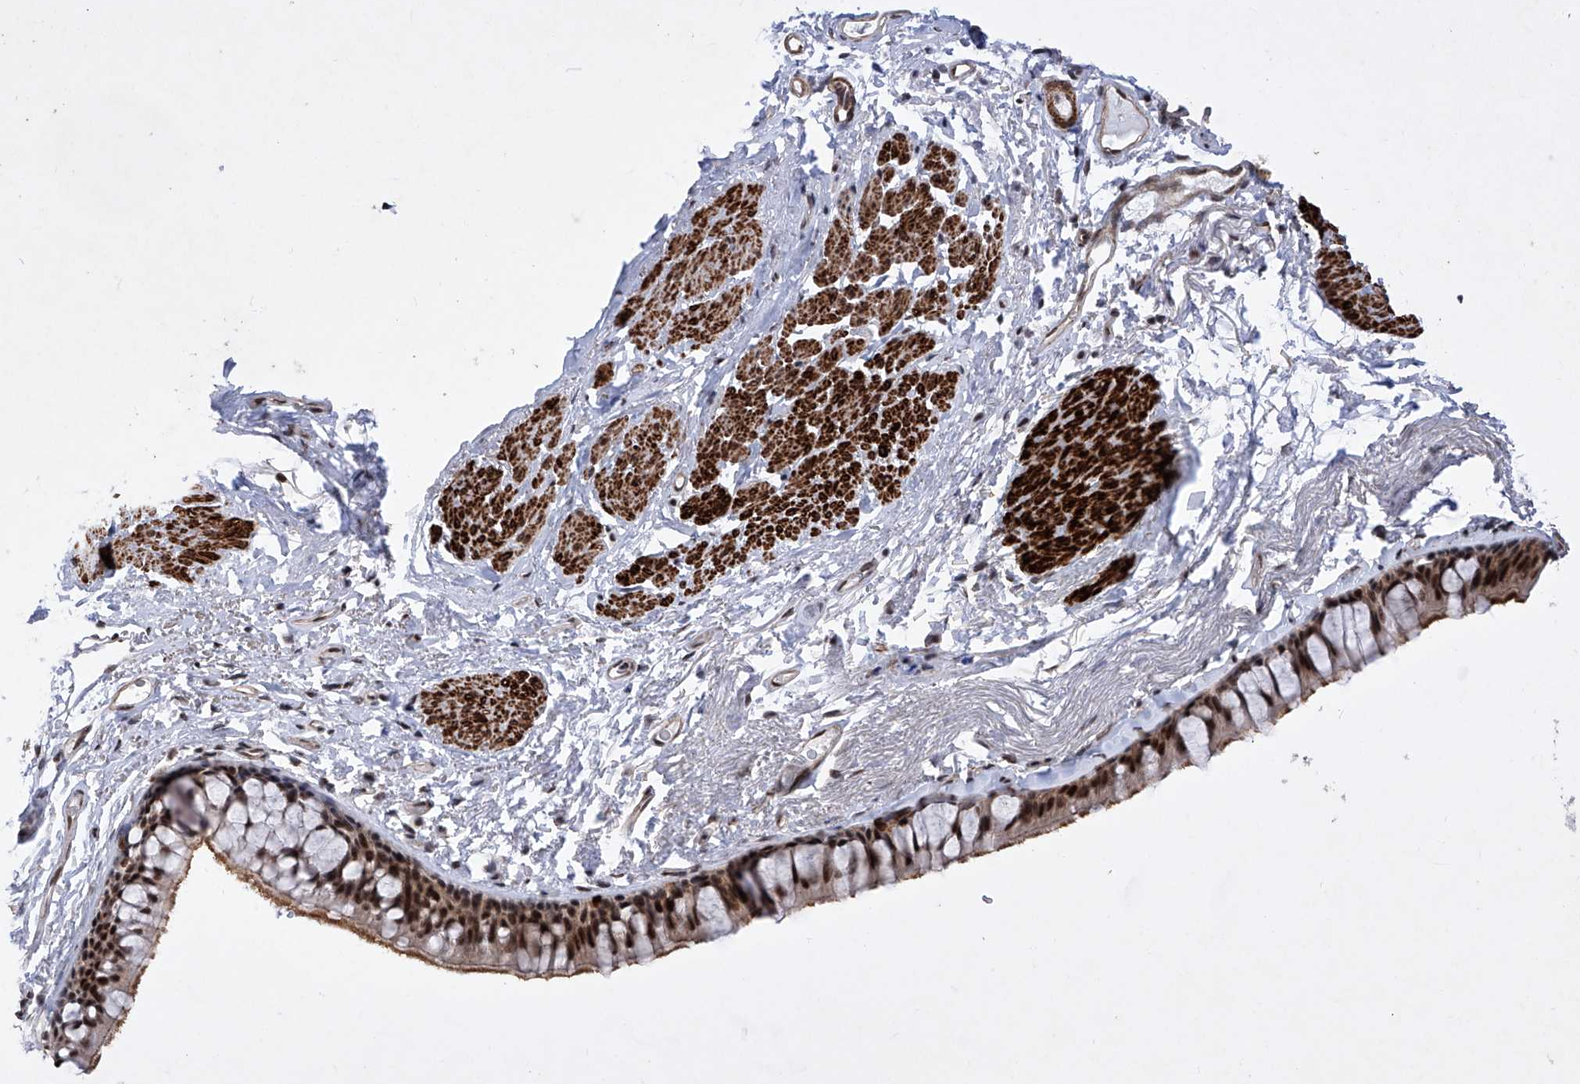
{"staining": {"intensity": "strong", "quantity": "25%-75%", "location": "cytoplasmic/membranous,nuclear"}, "tissue": "bronchus", "cell_type": "Respiratory epithelial cells", "image_type": "normal", "snomed": [{"axis": "morphology", "description": "Normal tissue, NOS"}, {"axis": "topography", "description": "Cartilage tissue"}, {"axis": "topography", "description": "Bronchus"}], "caption": "Protein analysis of unremarkable bronchus reveals strong cytoplasmic/membranous,nuclear expression in approximately 25%-75% of respiratory epithelial cells. Using DAB (3,3'-diaminobenzidine) (brown) and hematoxylin (blue) stains, captured at high magnification using brightfield microscopy.", "gene": "NFATC4", "patient": {"sex": "female", "age": 73}}